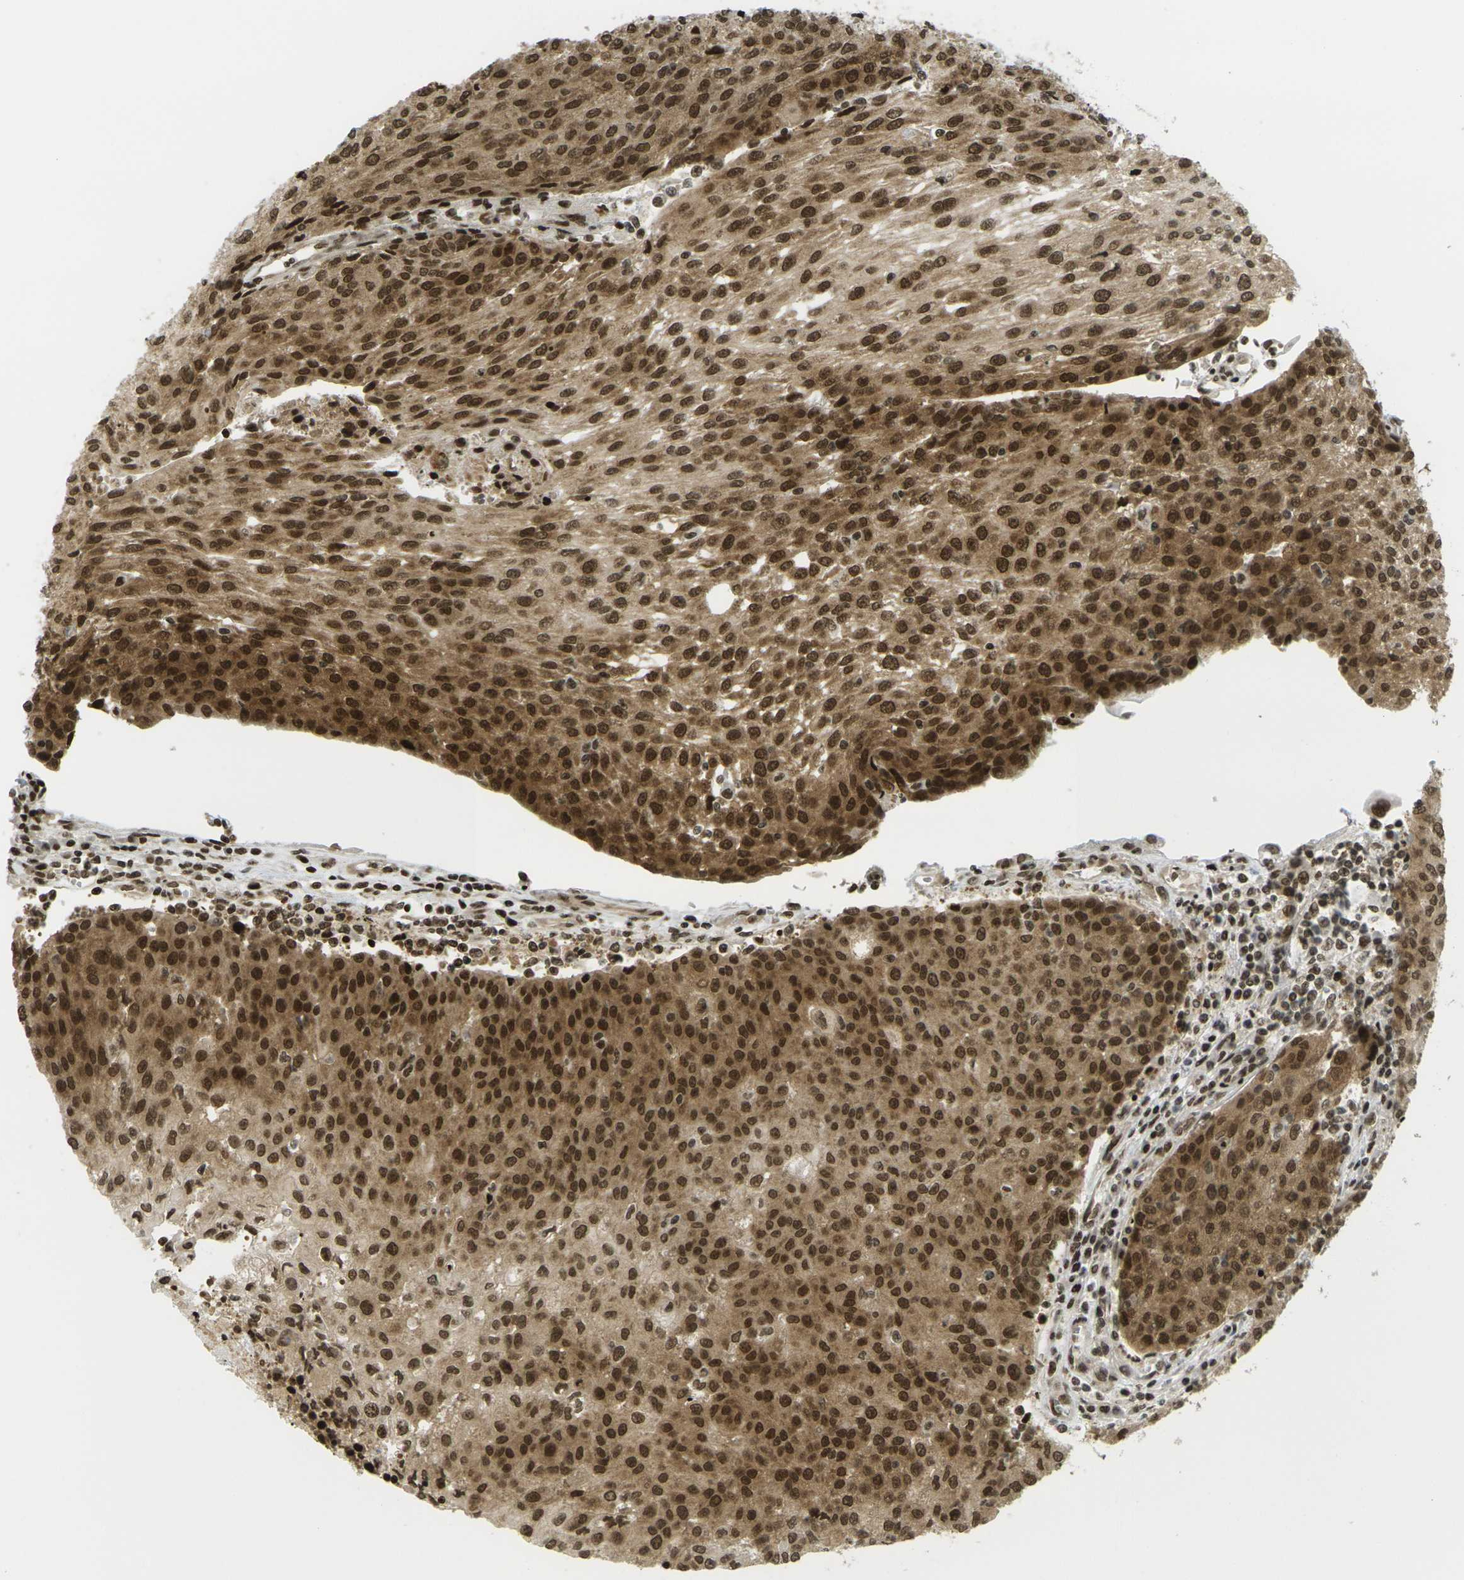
{"staining": {"intensity": "strong", "quantity": ">75%", "location": "cytoplasmic/membranous,nuclear"}, "tissue": "urothelial cancer", "cell_type": "Tumor cells", "image_type": "cancer", "snomed": [{"axis": "morphology", "description": "Urothelial carcinoma, High grade"}, {"axis": "topography", "description": "Urinary bladder"}], "caption": "A brown stain highlights strong cytoplasmic/membranous and nuclear expression of a protein in human urothelial cancer tumor cells. The protein of interest is stained brown, and the nuclei are stained in blue (DAB (3,3'-diaminobenzidine) IHC with brightfield microscopy, high magnification).", "gene": "RUVBL2", "patient": {"sex": "female", "age": 85}}